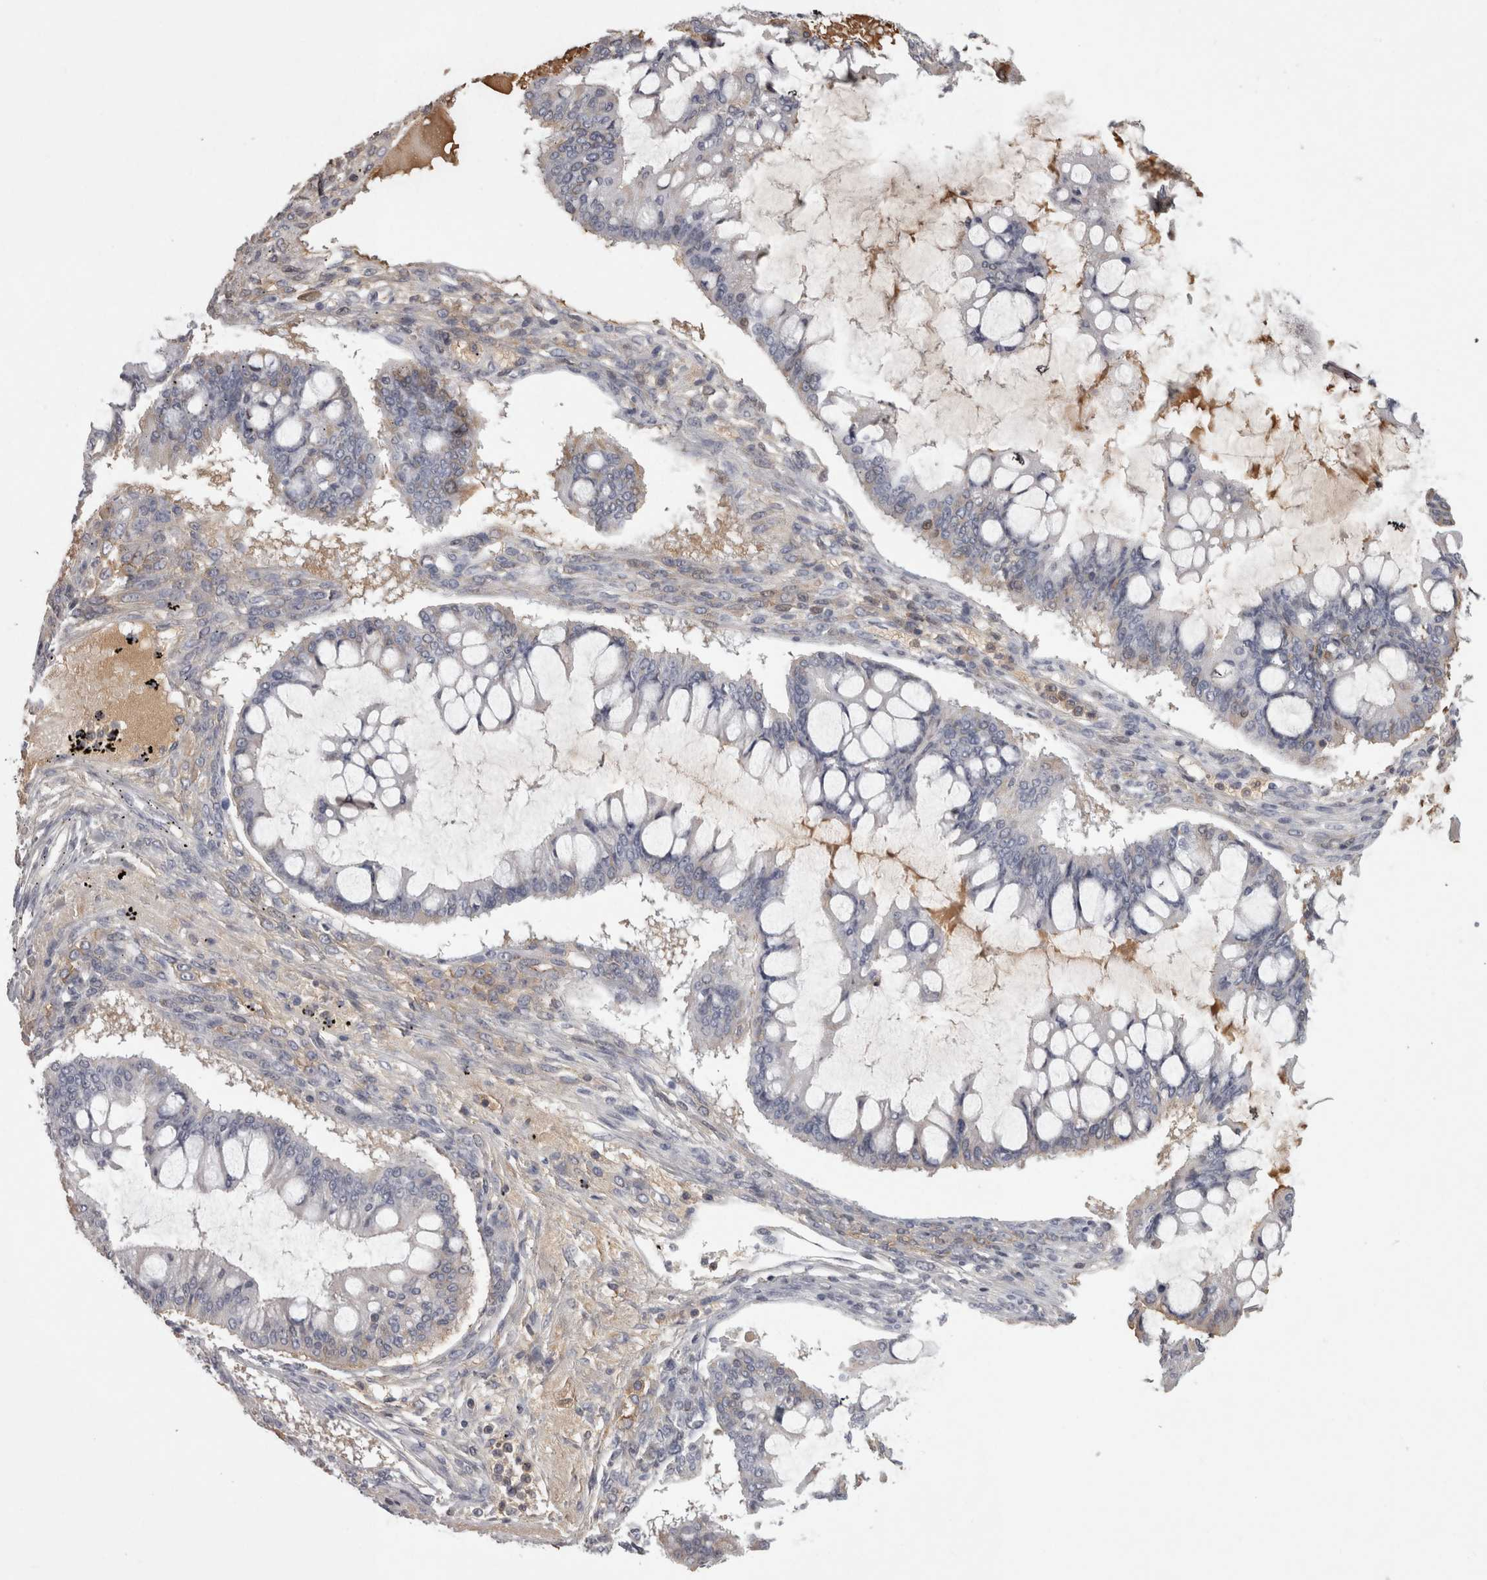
{"staining": {"intensity": "weak", "quantity": "<25%", "location": "nuclear"}, "tissue": "ovarian cancer", "cell_type": "Tumor cells", "image_type": "cancer", "snomed": [{"axis": "morphology", "description": "Cystadenocarcinoma, mucinous, NOS"}, {"axis": "topography", "description": "Ovary"}], "caption": "Immunohistochemical staining of mucinous cystadenocarcinoma (ovarian) shows no significant staining in tumor cells.", "gene": "SAA4", "patient": {"sex": "female", "age": 73}}